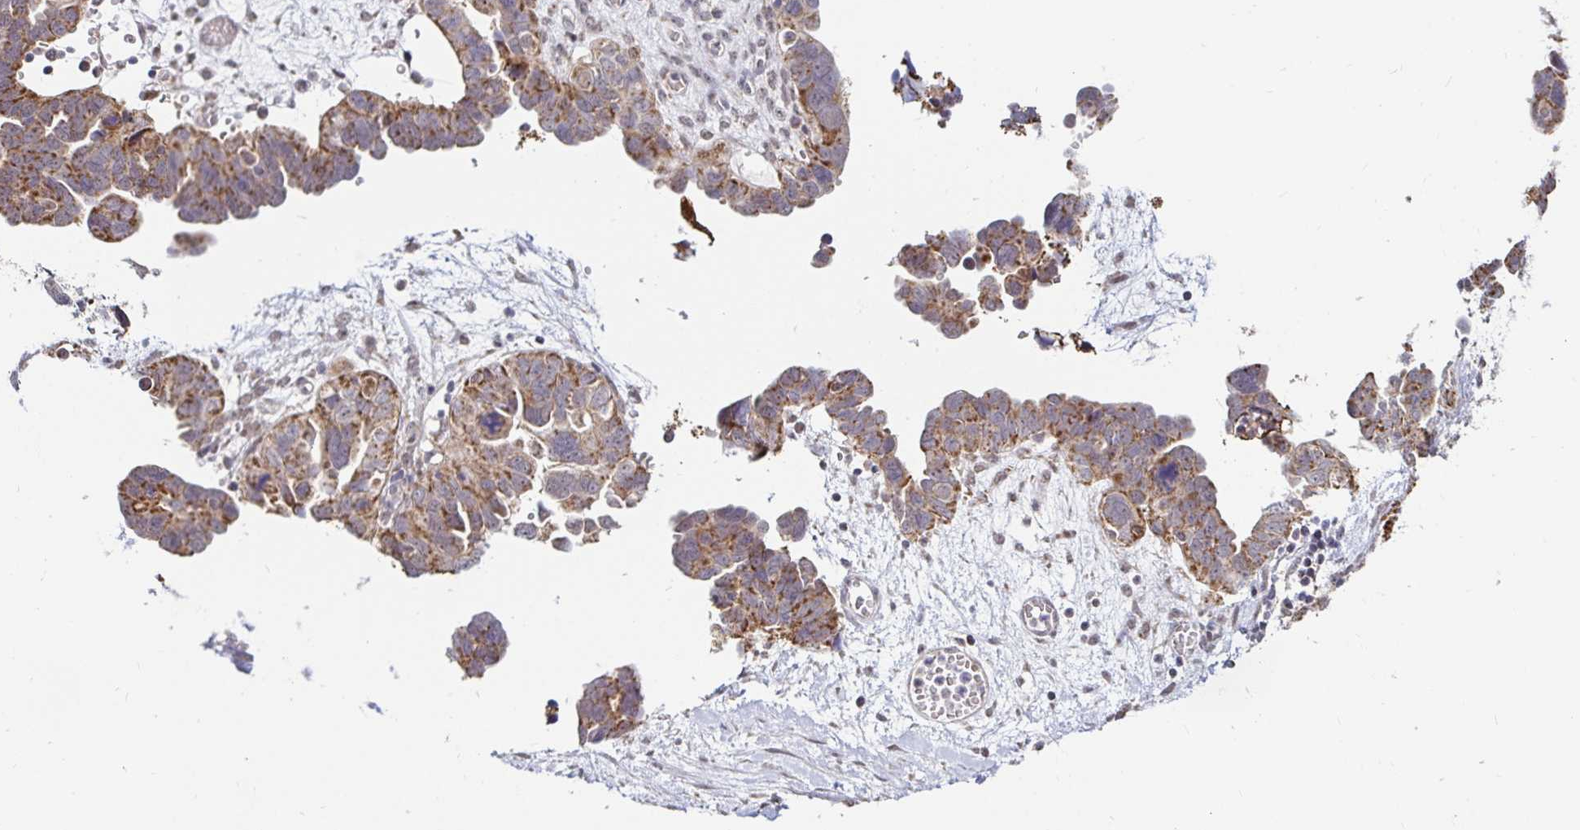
{"staining": {"intensity": "moderate", "quantity": ">75%", "location": "cytoplasmic/membranous"}, "tissue": "ovarian cancer", "cell_type": "Tumor cells", "image_type": "cancer", "snomed": [{"axis": "morphology", "description": "Cystadenocarcinoma, serous, NOS"}, {"axis": "topography", "description": "Ovary"}], "caption": "Approximately >75% of tumor cells in ovarian serous cystadenocarcinoma reveal moderate cytoplasmic/membranous protein expression as visualized by brown immunohistochemical staining.", "gene": "TIMM50", "patient": {"sex": "female", "age": 64}}